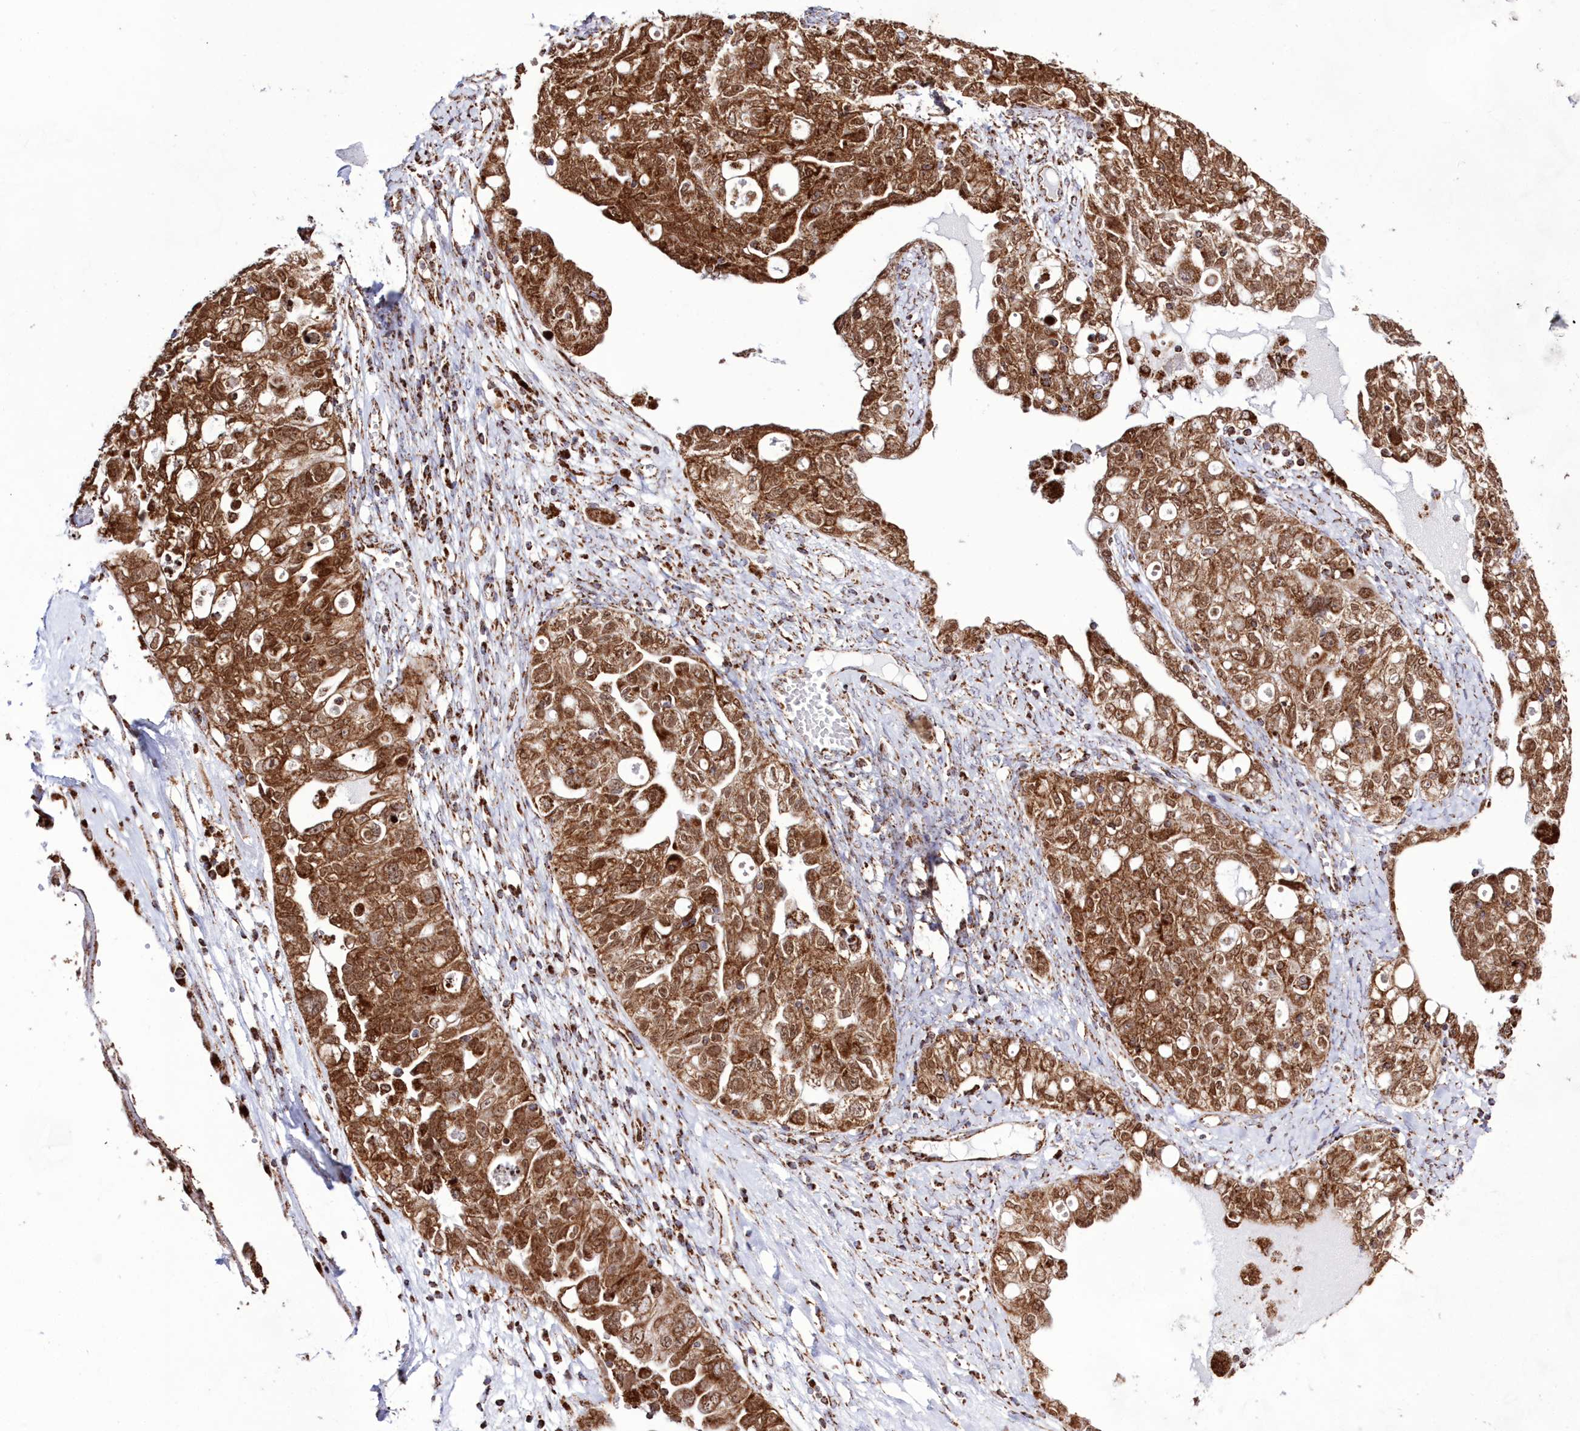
{"staining": {"intensity": "strong", "quantity": ">75%", "location": "cytoplasmic/membranous,nuclear"}, "tissue": "ovarian cancer", "cell_type": "Tumor cells", "image_type": "cancer", "snomed": [{"axis": "morphology", "description": "Carcinoma, NOS"}, {"axis": "morphology", "description": "Cystadenocarcinoma, serous, NOS"}, {"axis": "topography", "description": "Ovary"}], "caption": "Carcinoma (ovarian) stained with DAB immunohistochemistry (IHC) demonstrates high levels of strong cytoplasmic/membranous and nuclear staining in about >75% of tumor cells. (Brightfield microscopy of DAB IHC at high magnification).", "gene": "HADHB", "patient": {"sex": "female", "age": 69}}